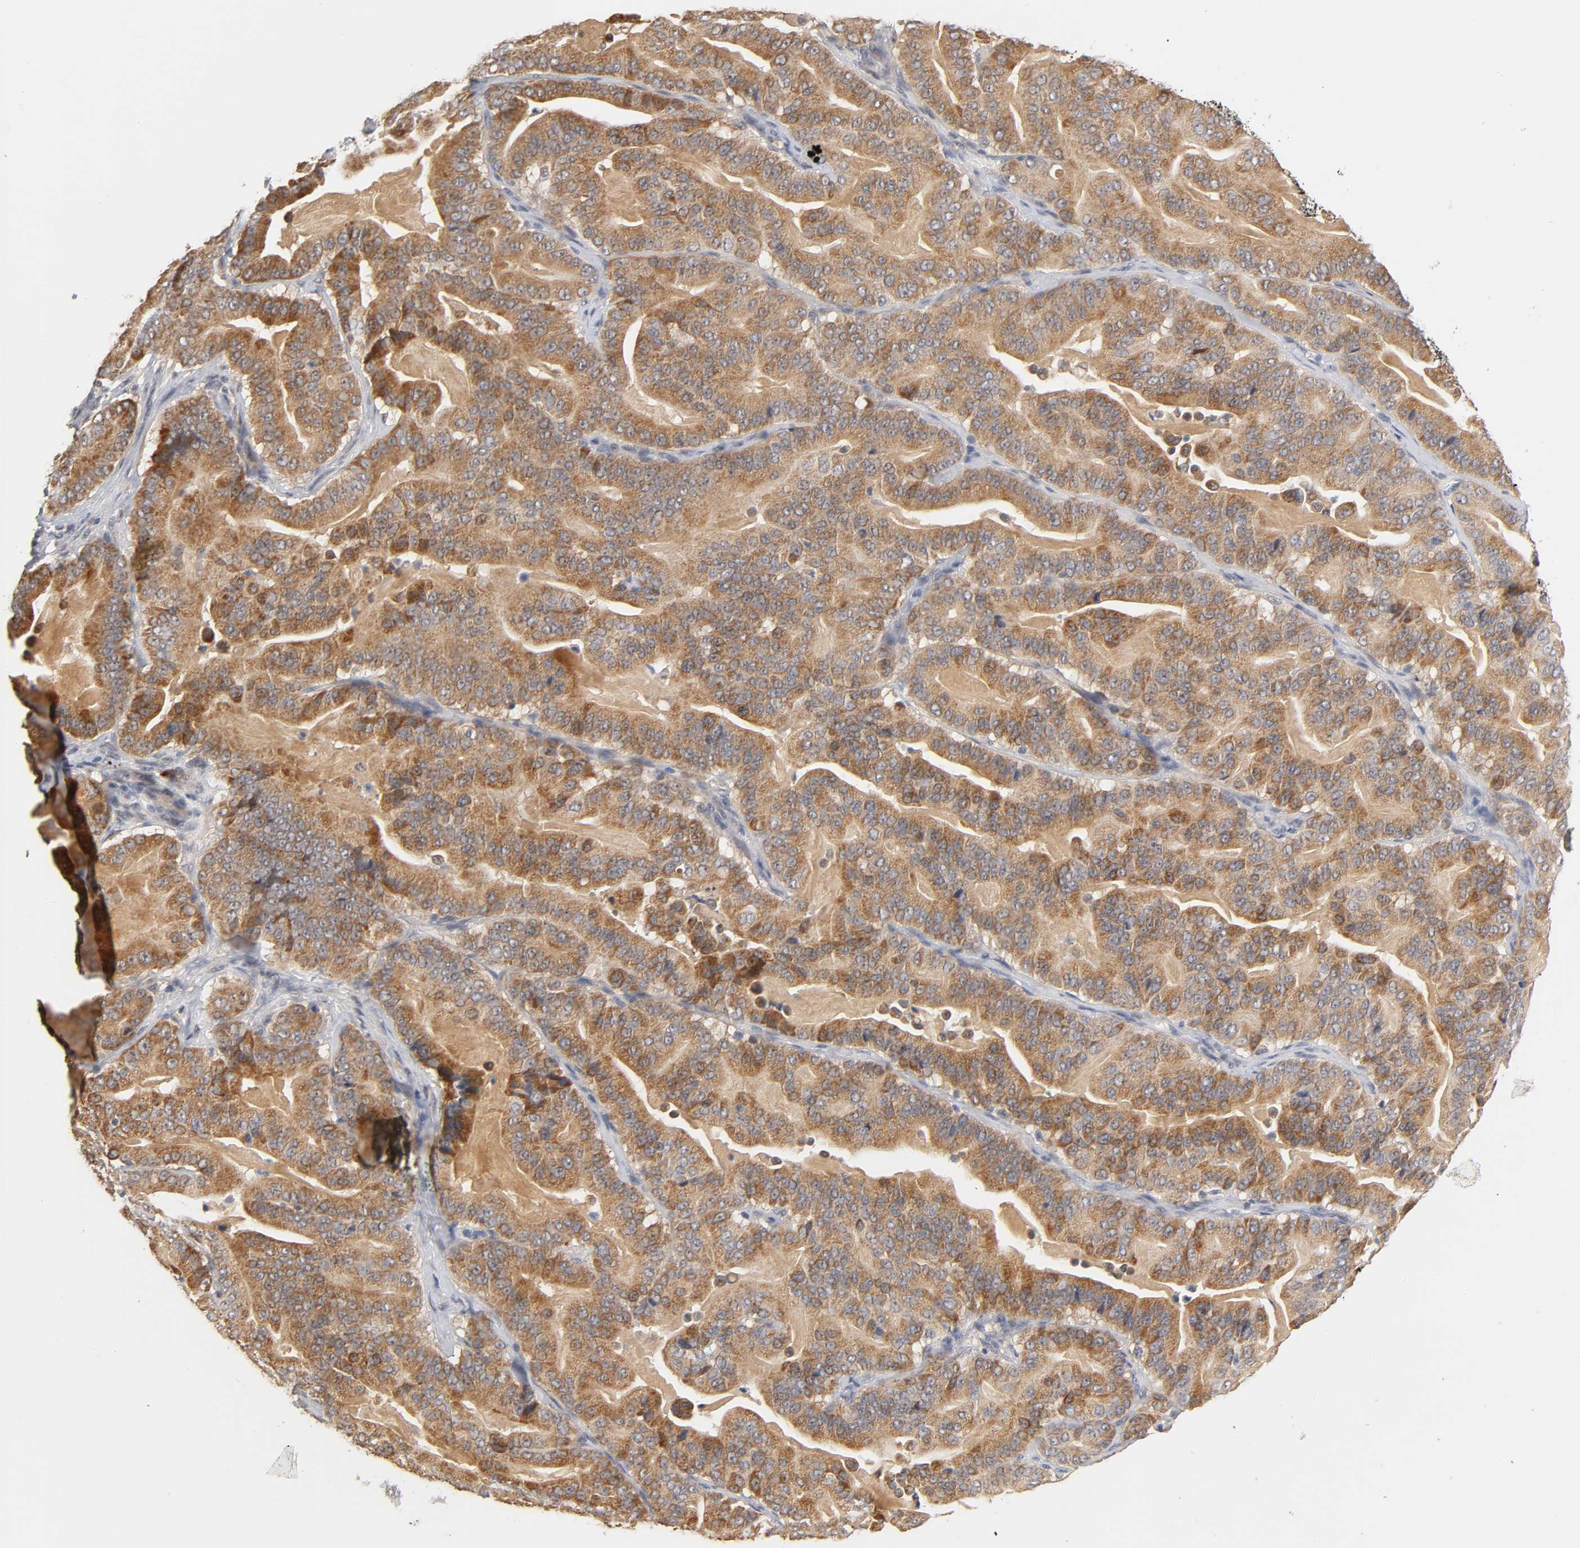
{"staining": {"intensity": "strong", "quantity": ">75%", "location": "cytoplasmic/membranous"}, "tissue": "pancreatic cancer", "cell_type": "Tumor cells", "image_type": "cancer", "snomed": [{"axis": "morphology", "description": "Adenocarcinoma, NOS"}, {"axis": "topography", "description": "Pancreas"}], "caption": "Immunohistochemistry (IHC) of pancreatic adenocarcinoma shows high levels of strong cytoplasmic/membranous expression in about >75% of tumor cells.", "gene": "GSTZ1", "patient": {"sex": "male", "age": 63}}